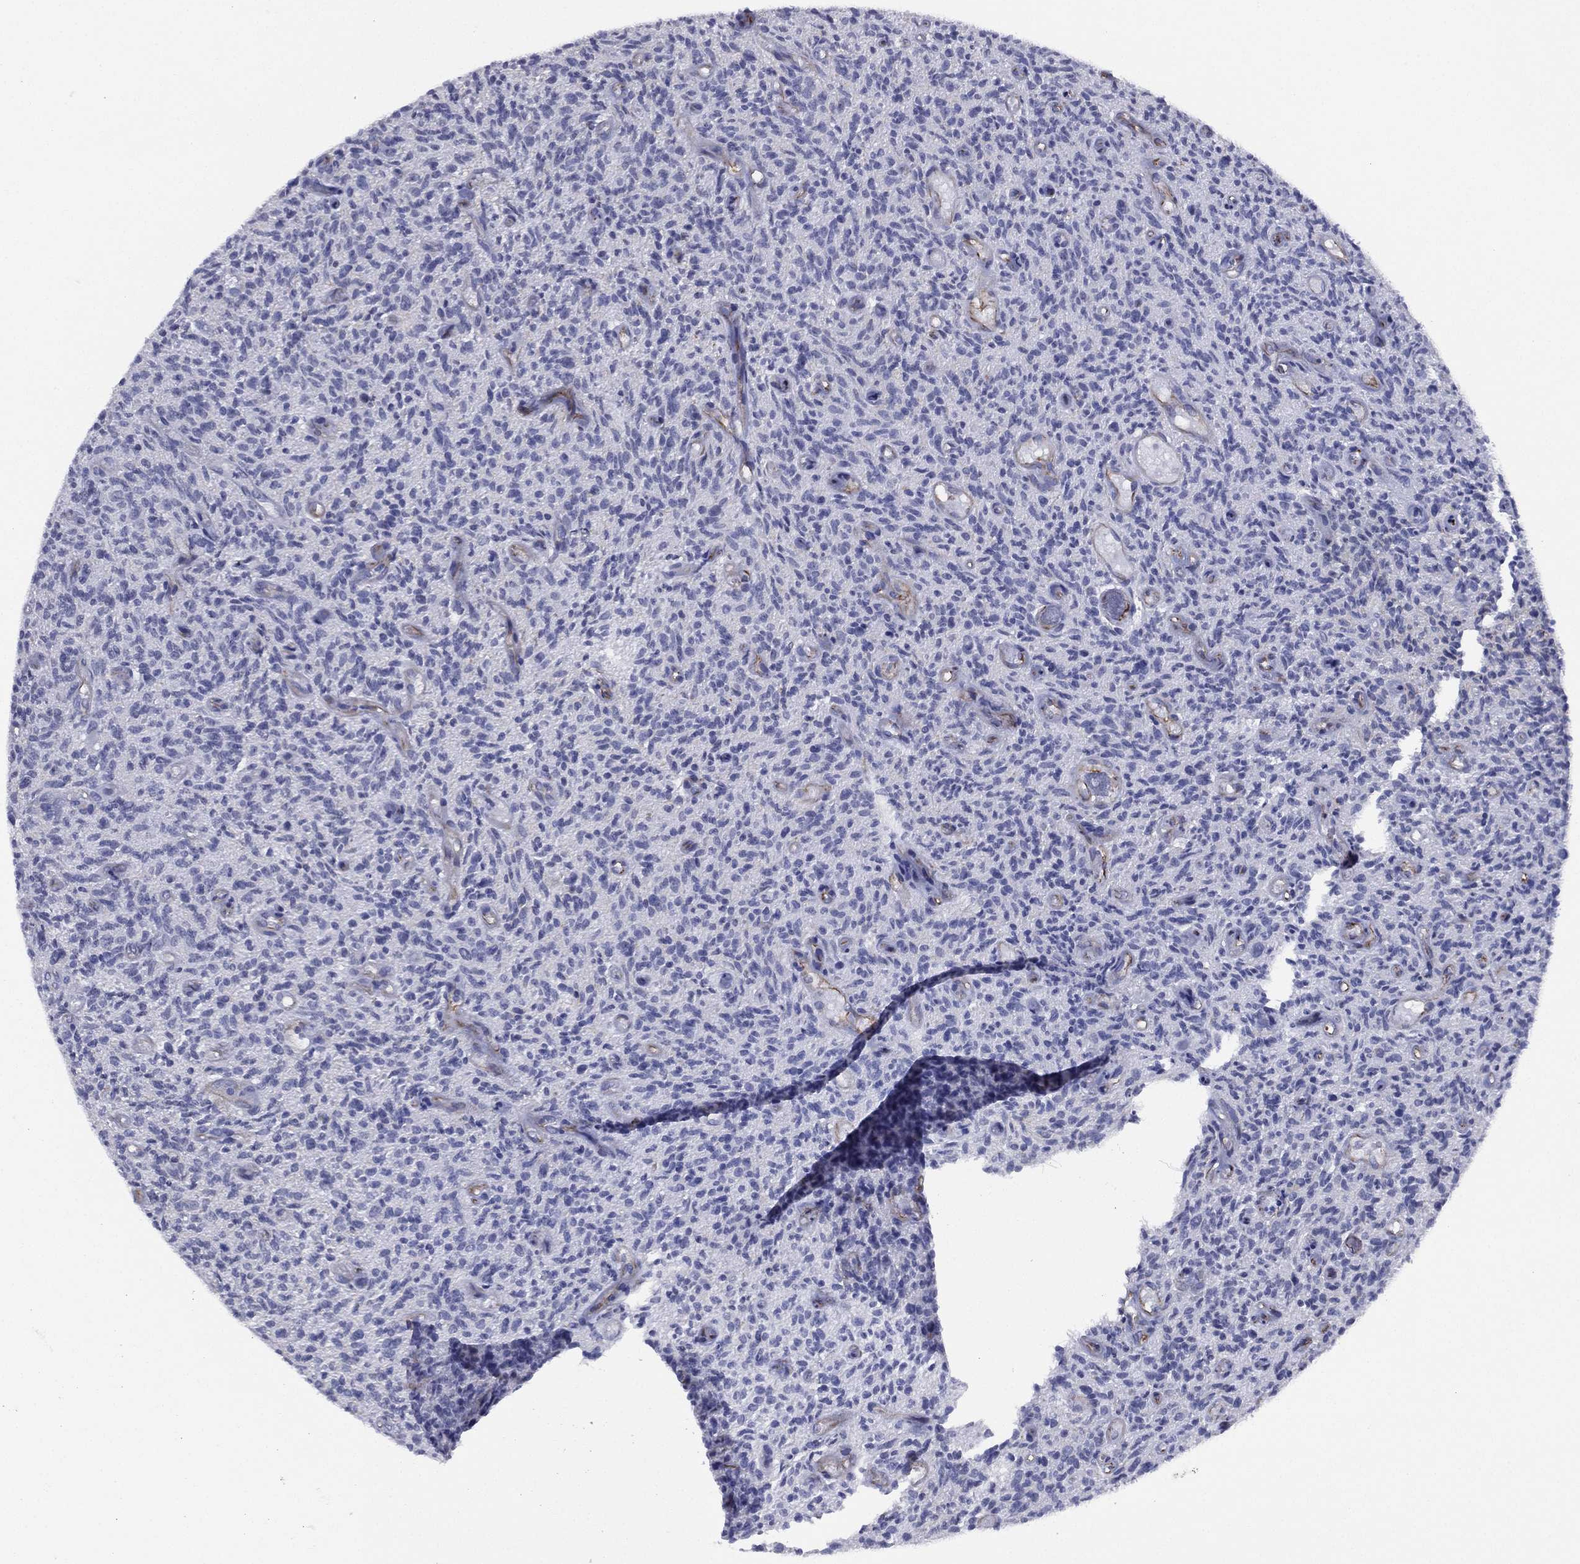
{"staining": {"intensity": "negative", "quantity": "none", "location": "none"}, "tissue": "glioma", "cell_type": "Tumor cells", "image_type": "cancer", "snomed": [{"axis": "morphology", "description": "Glioma, malignant, High grade"}, {"axis": "topography", "description": "Brain"}], "caption": "Immunohistochemistry (IHC) image of neoplastic tissue: glioma stained with DAB demonstrates no significant protein expression in tumor cells.", "gene": "MAS1", "patient": {"sex": "male", "age": 64}}